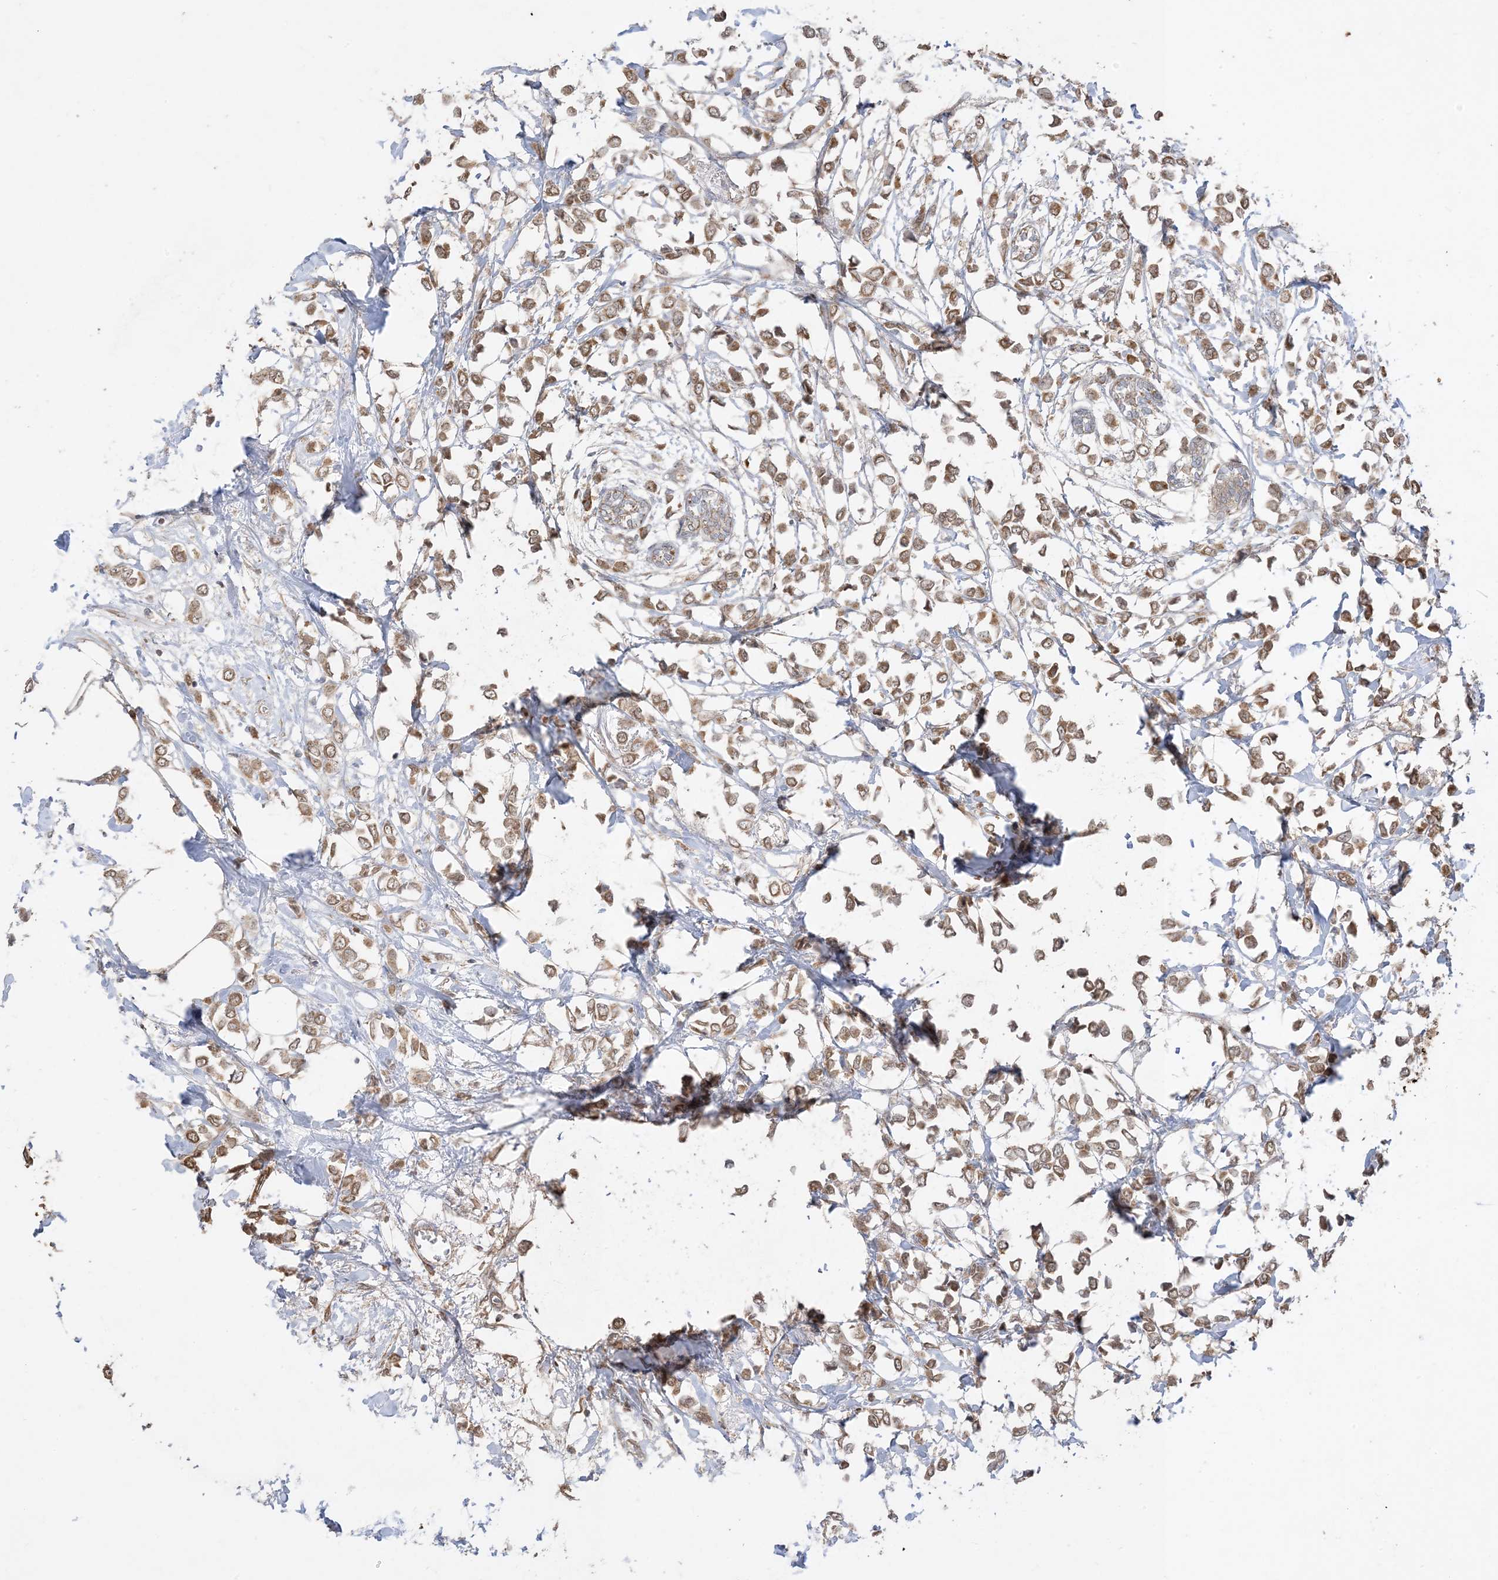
{"staining": {"intensity": "strong", "quantity": ">75%", "location": "cytoplasmic/membranous"}, "tissue": "breast cancer", "cell_type": "Tumor cells", "image_type": "cancer", "snomed": [{"axis": "morphology", "description": "Lobular carcinoma"}, {"axis": "topography", "description": "Breast"}], "caption": "A micrograph of human lobular carcinoma (breast) stained for a protein shows strong cytoplasmic/membranous brown staining in tumor cells. The protein of interest is shown in brown color, while the nuclei are stained blue.", "gene": "SIRT3", "patient": {"sex": "female", "age": 51}}